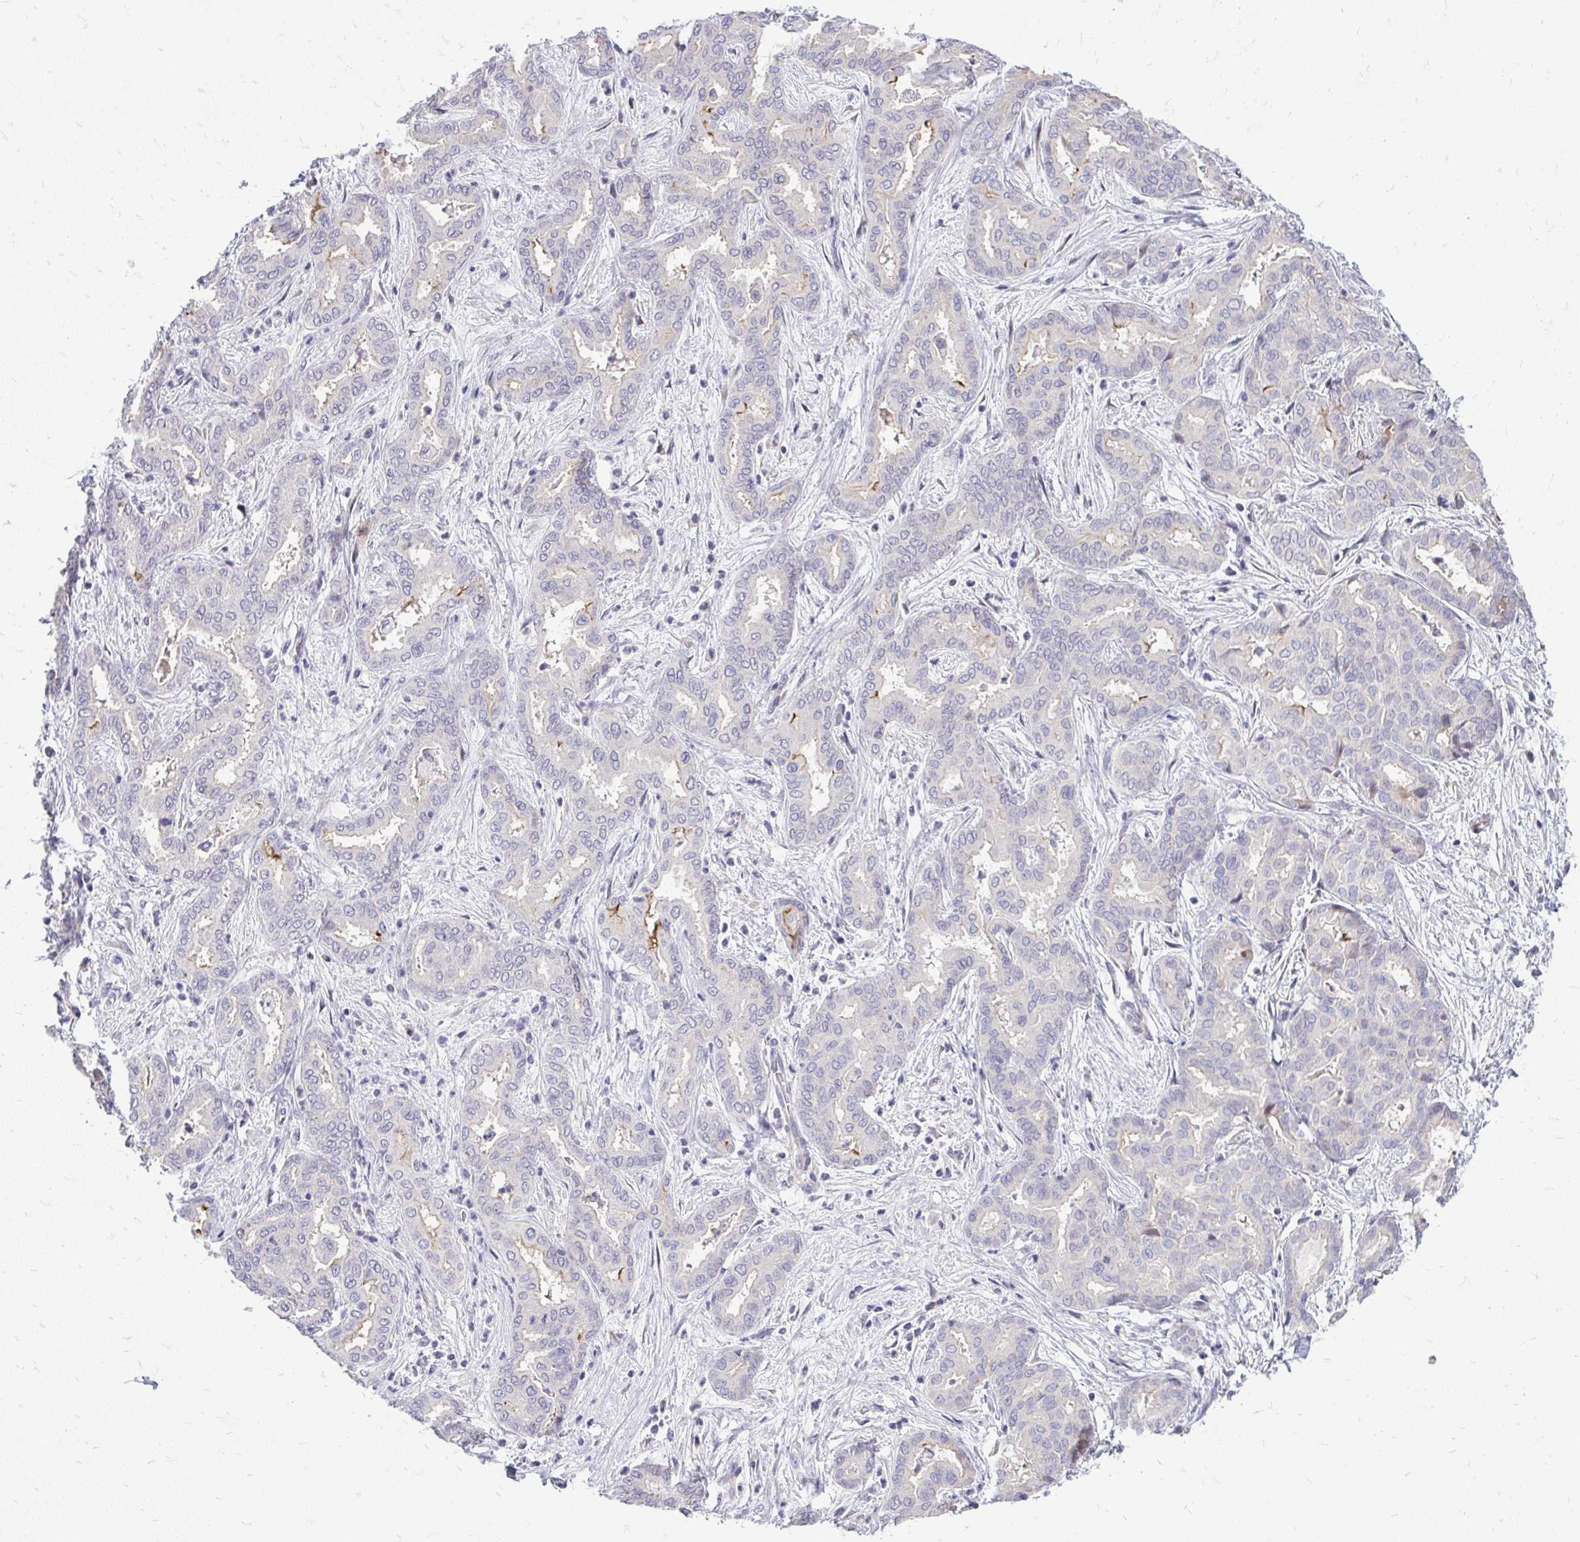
{"staining": {"intensity": "negative", "quantity": "none", "location": "none"}, "tissue": "liver cancer", "cell_type": "Tumor cells", "image_type": "cancer", "snomed": [{"axis": "morphology", "description": "Cholangiocarcinoma"}, {"axis": "topography", "description": "Liver"}], "caption": "Liver cancer was stained to show a protein in brown. There is no significant staining in tumor cells.", "gene": "OR8D1", "patient": {"sex": "female", "age": 64}}